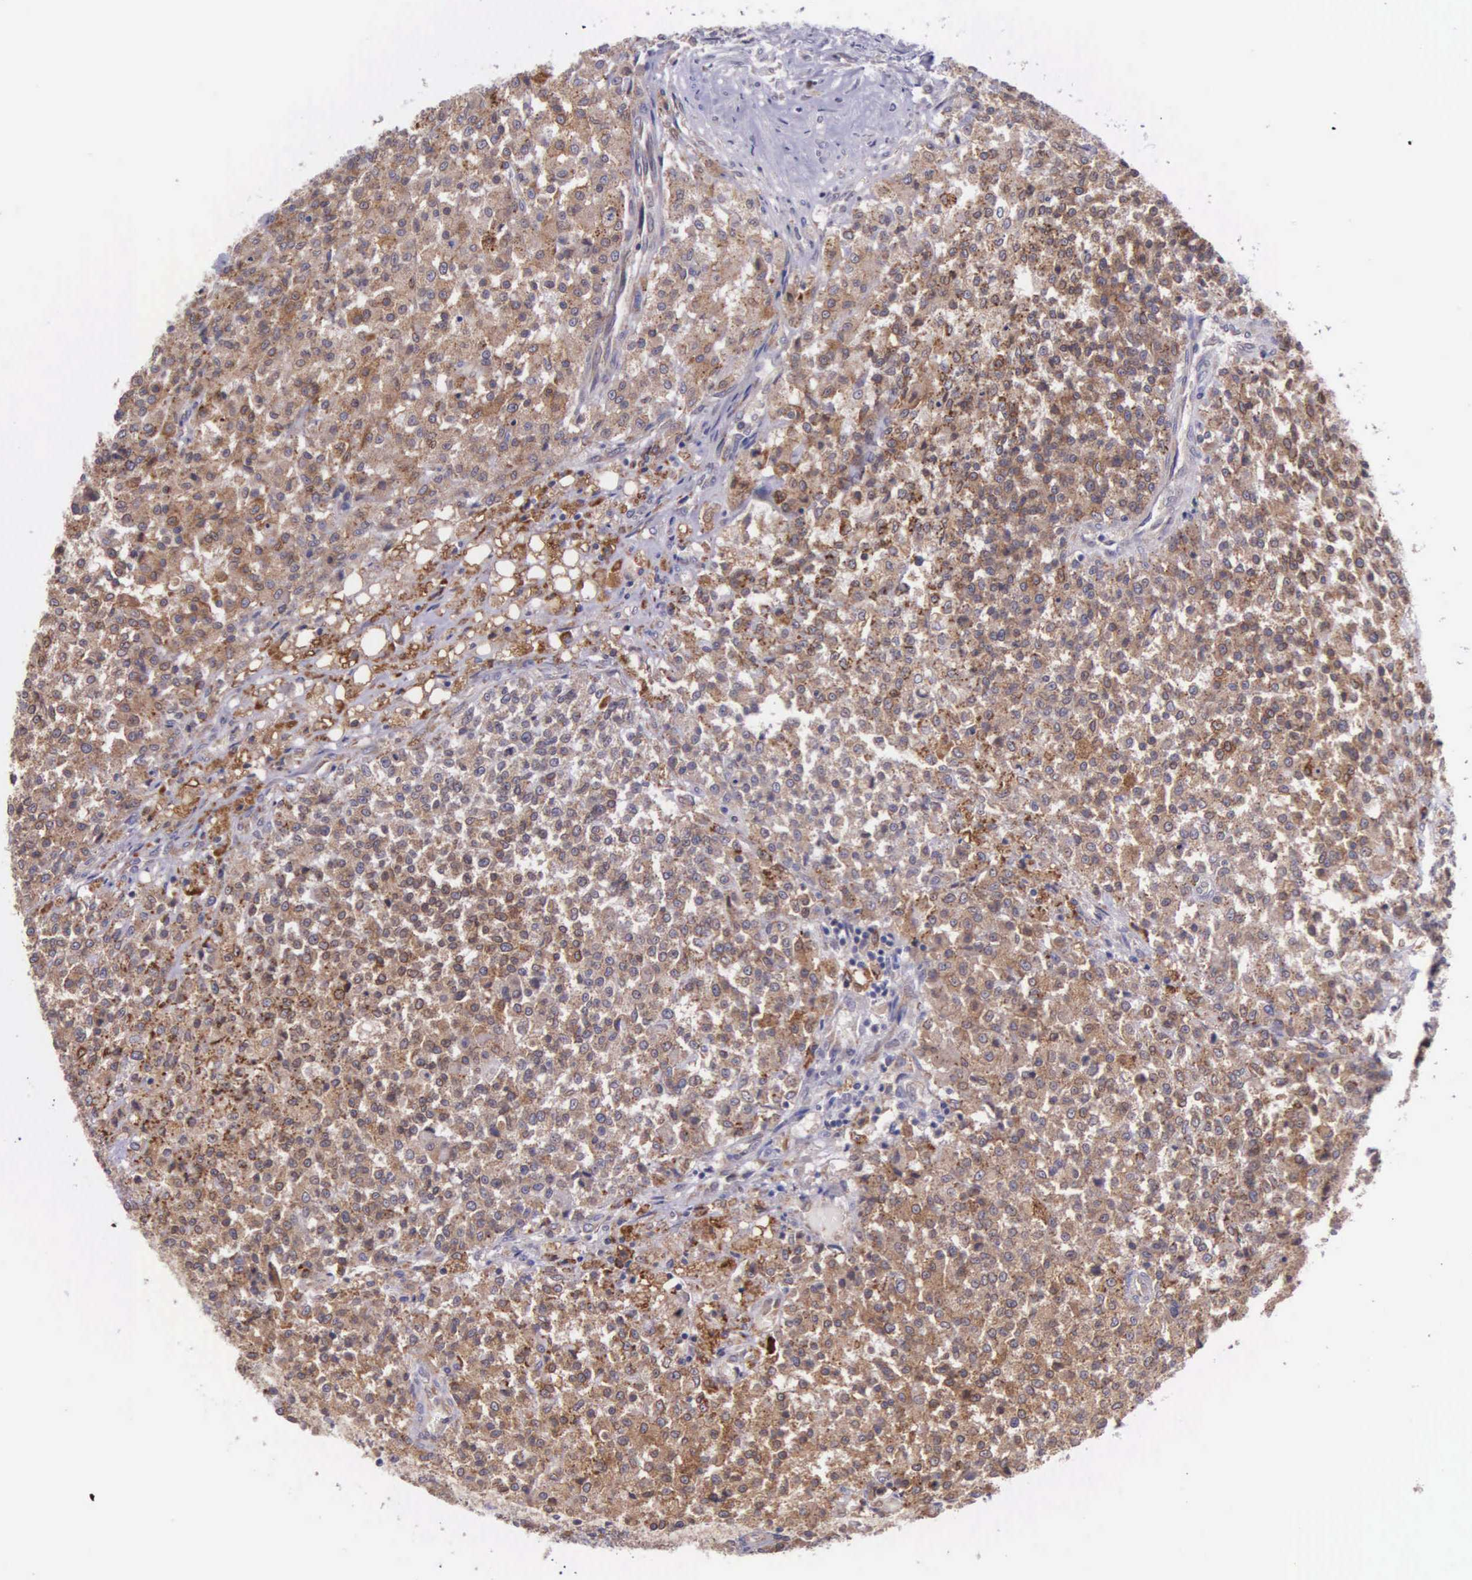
{"staining": {"intensity": "strong", "quantity": ">75%", "location": "cytoplasmic/membranous"}, "tissue": "testis cancer", "cell_type": "Tumor cells", "image_type": "cancer", "snomed": [{"axis": "morphology", "description": "Seminoma, NOS"}, {"axis": "topography", "description": "Testis"}], "caption": "Testis cancer tissue reveals strong cytoplasmic/membranous positivity in about >75% of tumor cells, visualized by immunohistochemistry.", "gene": "NSDHL", "patient": {"sex": "male", "age": 59}}